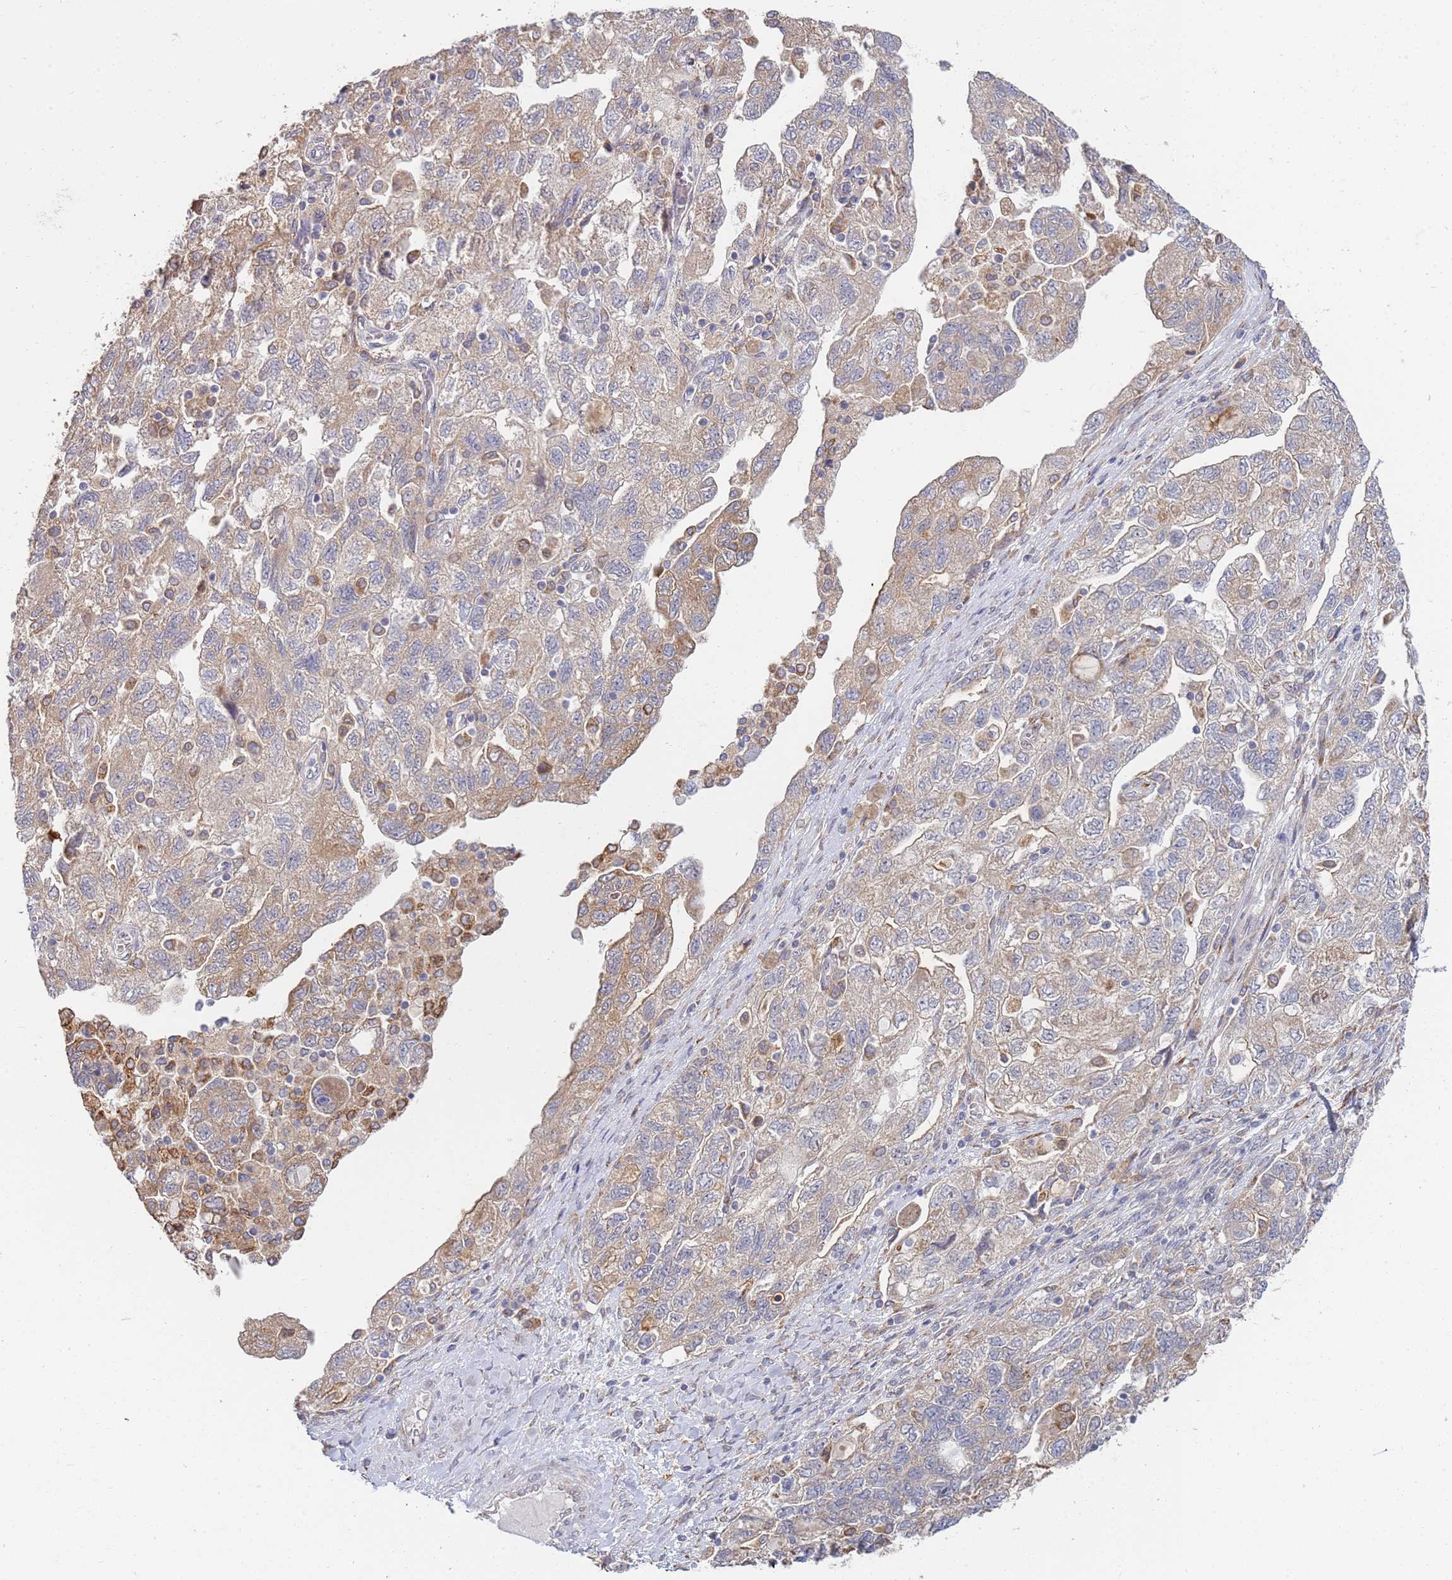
{"staining": {"intensity": "weak", "quantity": "25%-75%", "location": "cytoplasmic/membranous"}, "tissue": "ovarian cancer", "cell_type": "Tumor cells", "image_type": "cancer", "snomed": [{"axis": "morphology", "description": "Carcinoma, NOS"}, {"axis": "morphology", "description": "Cystadenocarcinoma, serous, NOS"}, {"axis": "topography", "description": "Ovary"}], "caption": "IHC staining of ovarian cancer (carcinoma), which exhibits low levels of weak cytoplasmic/membranous expression in approximately 25%-75% of tumor cells indicating weak cytoplasmic/membranous protein expression. The staining was performed using DAB (brown) for protein detection and nuclei were counterstained in hematoxylin (blue).", "gene": "VRK2", "patient": {"sex": "female", "age": 69}}